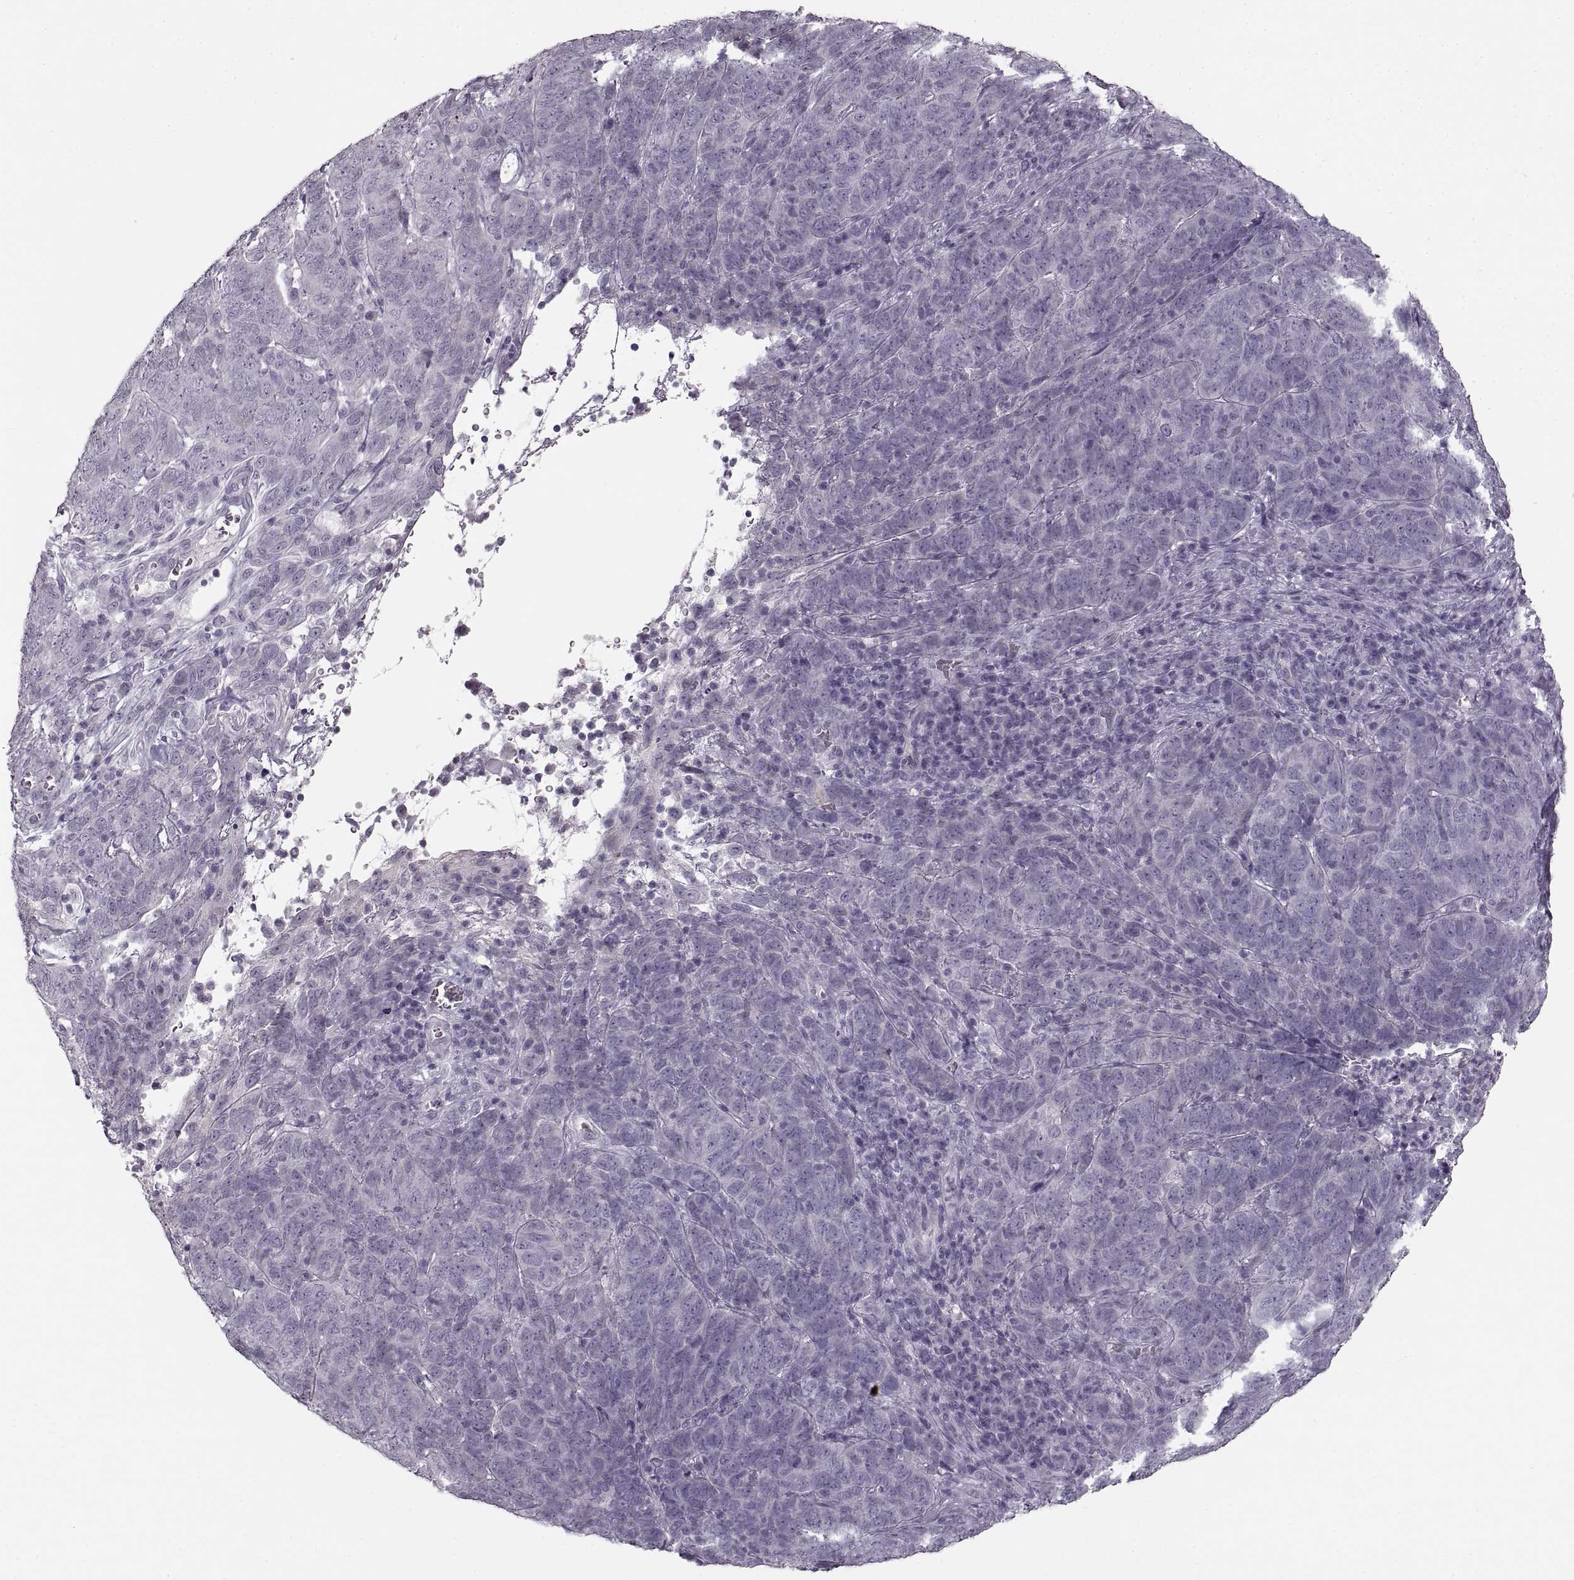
{"staining": {"intensity": "negative", "quantity": "none", "location": "none"}, "tissue": "skin cancer", "cell_type": "Tumor cells", "image_type": "cancer", "snomed": [{"axis": "morphology", "description": "Squamous cell carcinoma, NOS"}, {"axis": "topography", "description": "Skin"}, {"axis": "topography", "description": "Anal"}], "caption": "Immunohistochemical staining of human skin cancer reveals no significant staining in tumor cells.", "gene": "CNTN1", "patient": {"sex": "female", "age": 51}}